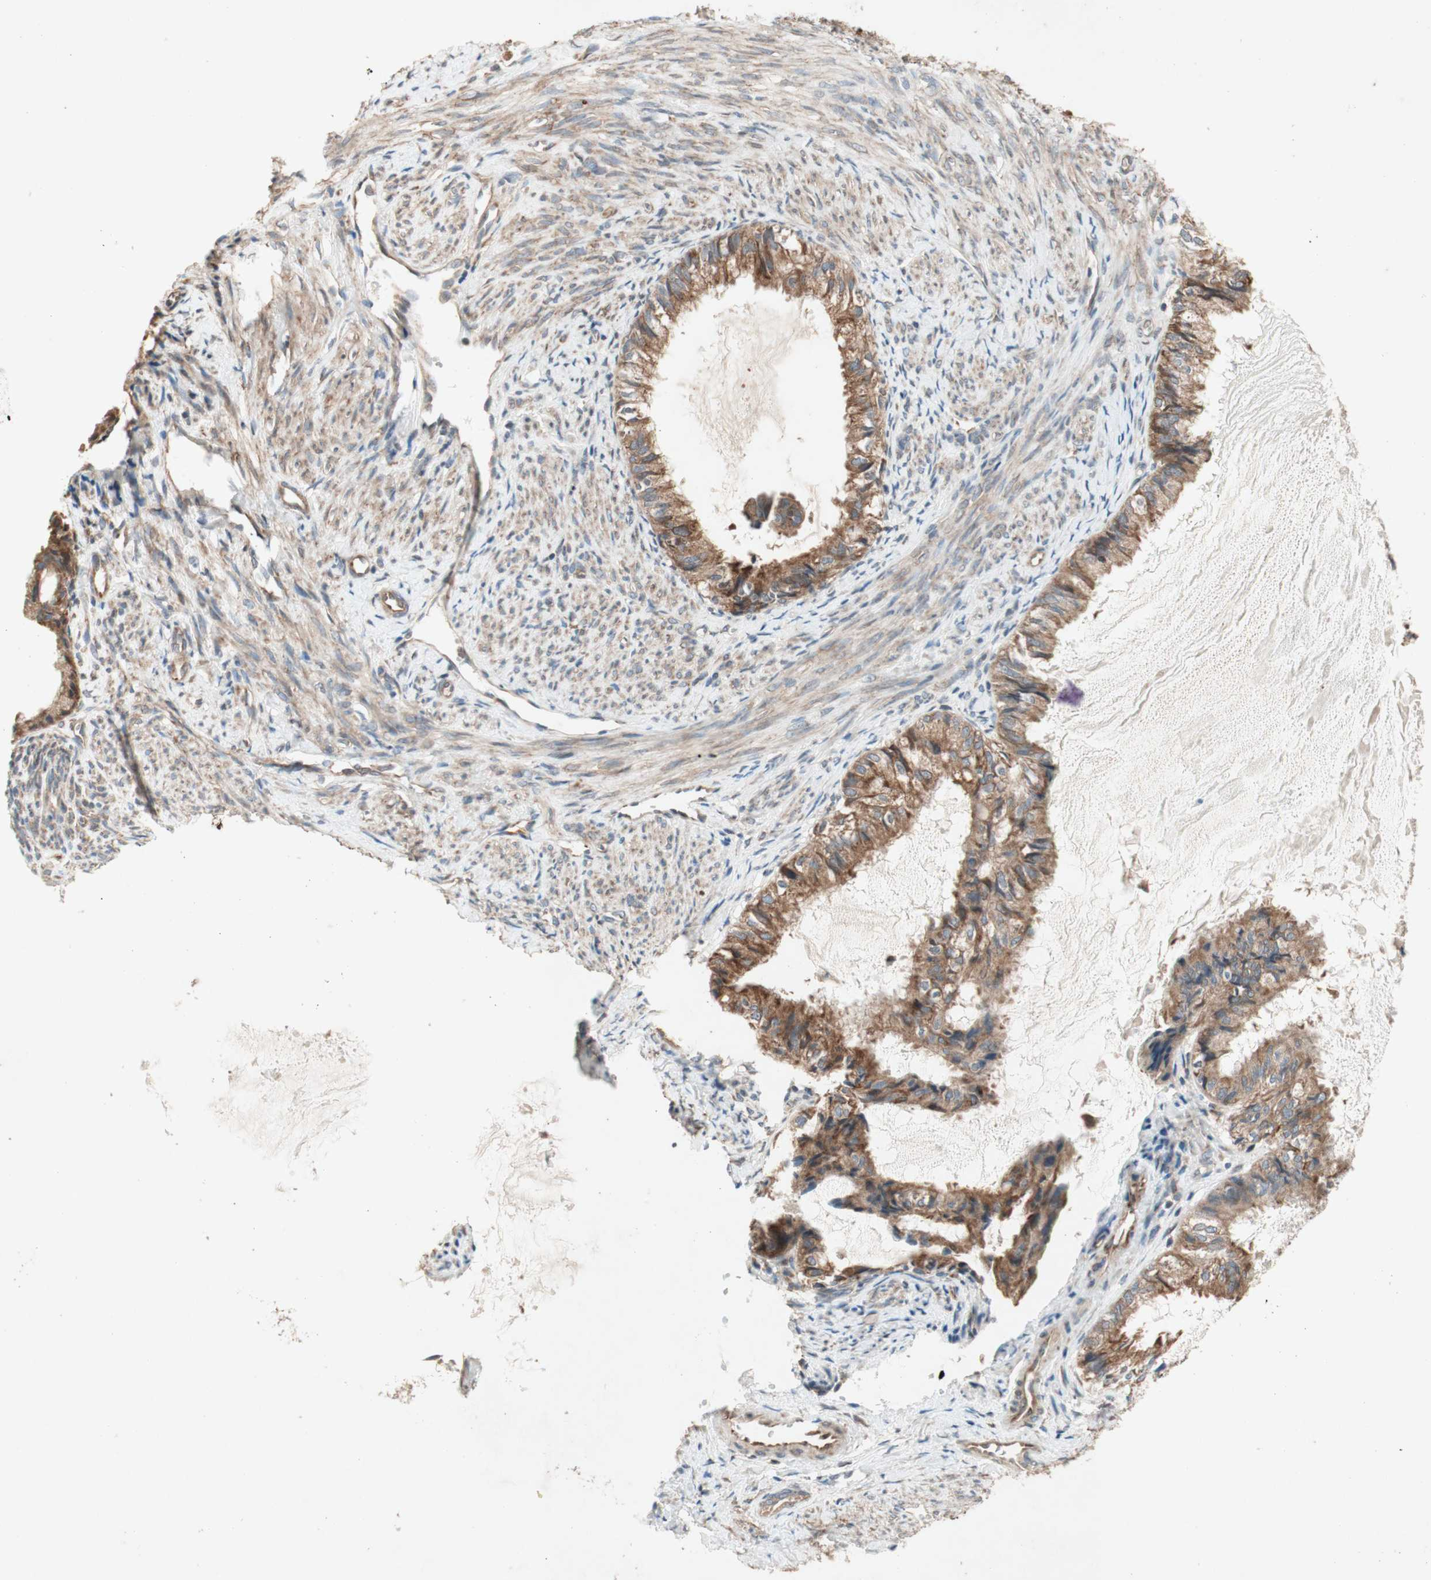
{"staining": {"intensity": "moderate", "quantity": ">75%", "location": "cytoplasmic/membranous"}, "tissue": "cervical cancer", "cell_type": "Tumor cells", "image_type": "cancer", "snomed": [{"axis": "morphology", "description": "Normal tissue, NOS"}, {"axis": "morphology", "description": "Adenocarcinoma, NOS"}, {"axis": "topography", "description": "Cervix"}, {"axis": "topography", "description": "Endometrium"}], "caption": "Adenocarcinoma (cervical) stained for a protein (brown) exhibits moderate cytoplasmic/membranous positive staining in approximately >75% of tumor cells.", "gene": "SOCS2", "patient": {"sex": "female", "age": 86}}